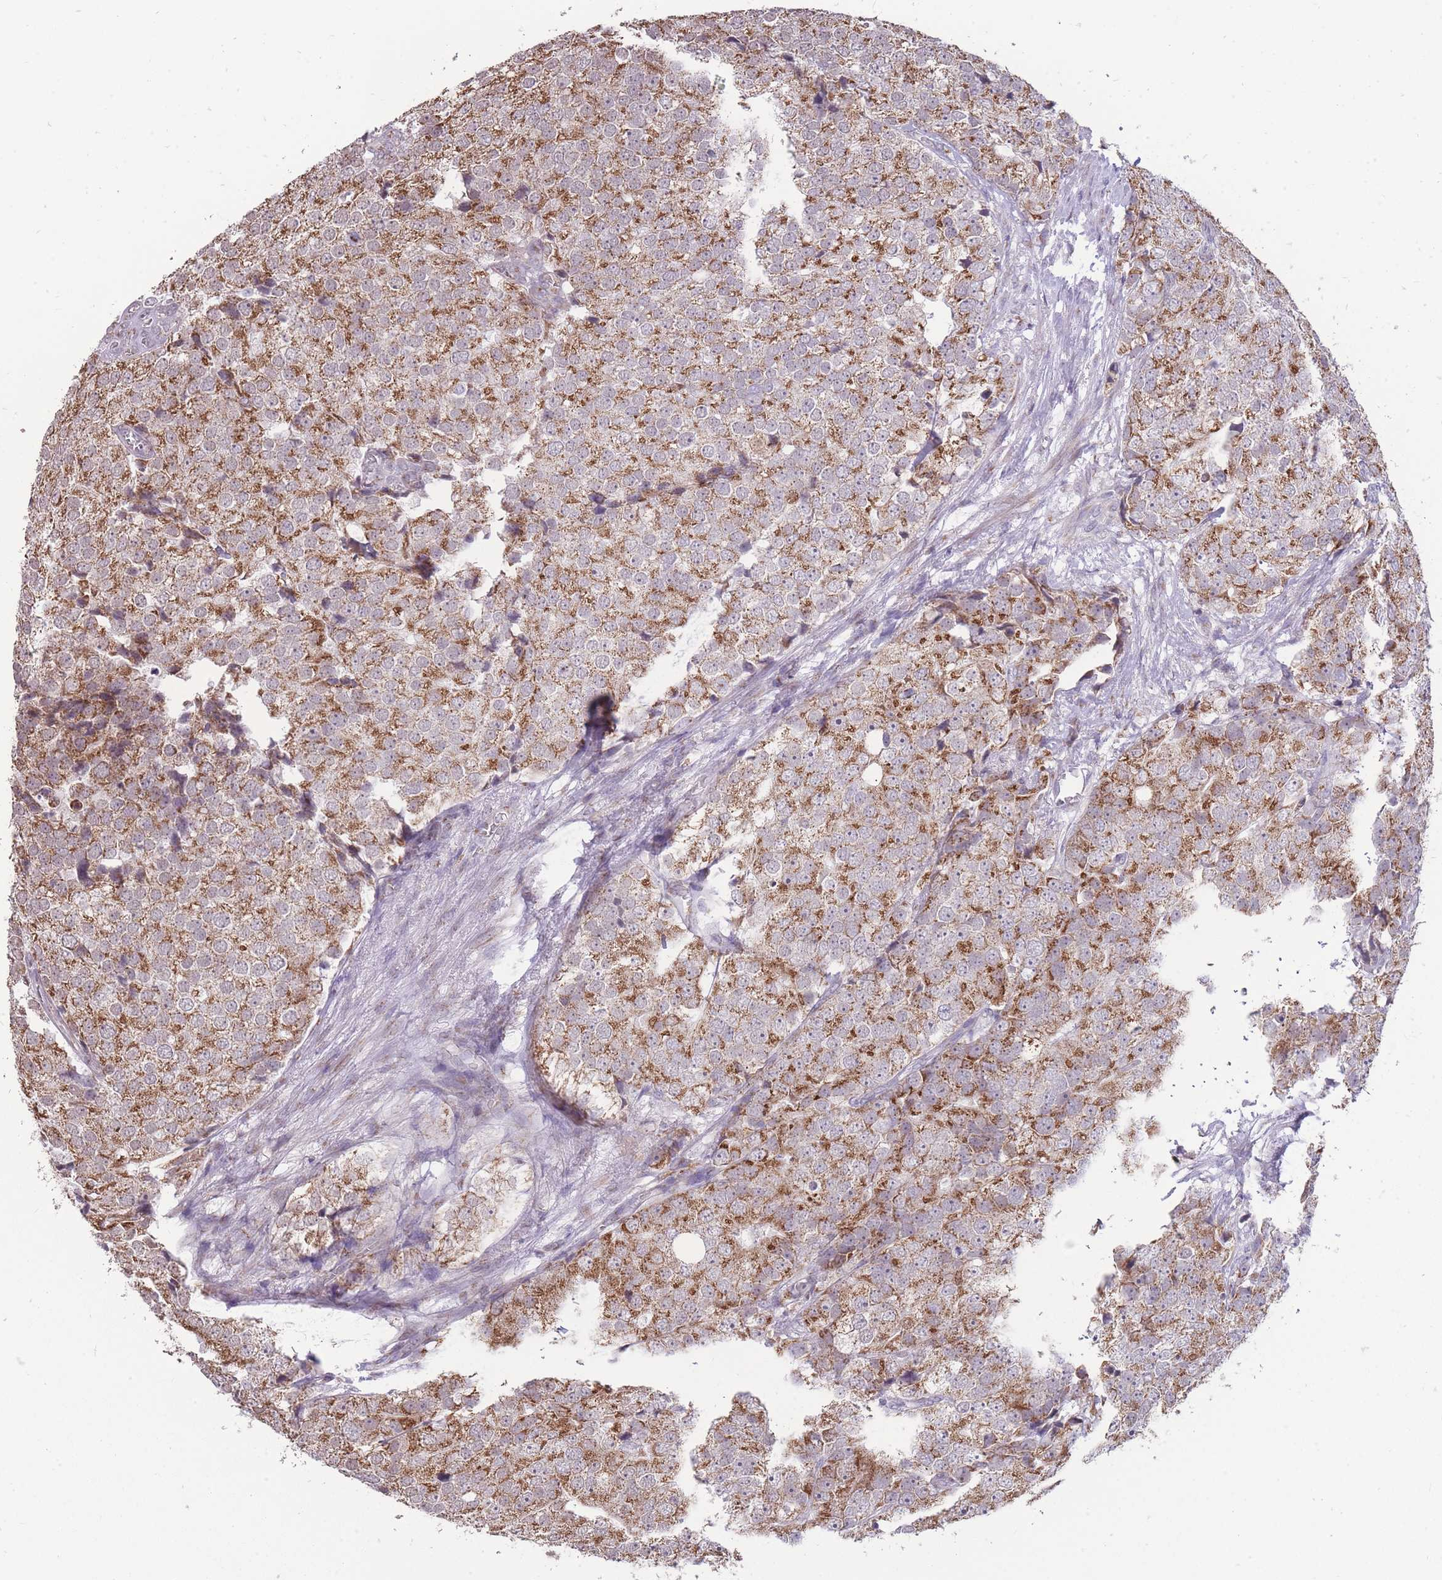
{"staining": {"intensity": "moderate", "quantity": ">75%", "location": "cytoplasmic/membranous"}, "tissue": "prostate cancer", "cell_type": "Tumor cells", "image_type": "cancer", "snomed": [{"axis": "morphology", "description": "Adenocarcinoma, High grade"}, {"axis": "topography", "description": "Prostate"}], "caption": "Prostate adenocarcinoma (high-grade) stained with a brown dye exhibits moderate cytoplasmic/membranous positive positivity in about >75% of tumor cells.", "gene": "NELL1", "patient": {"sex": "male", "age": 49}}